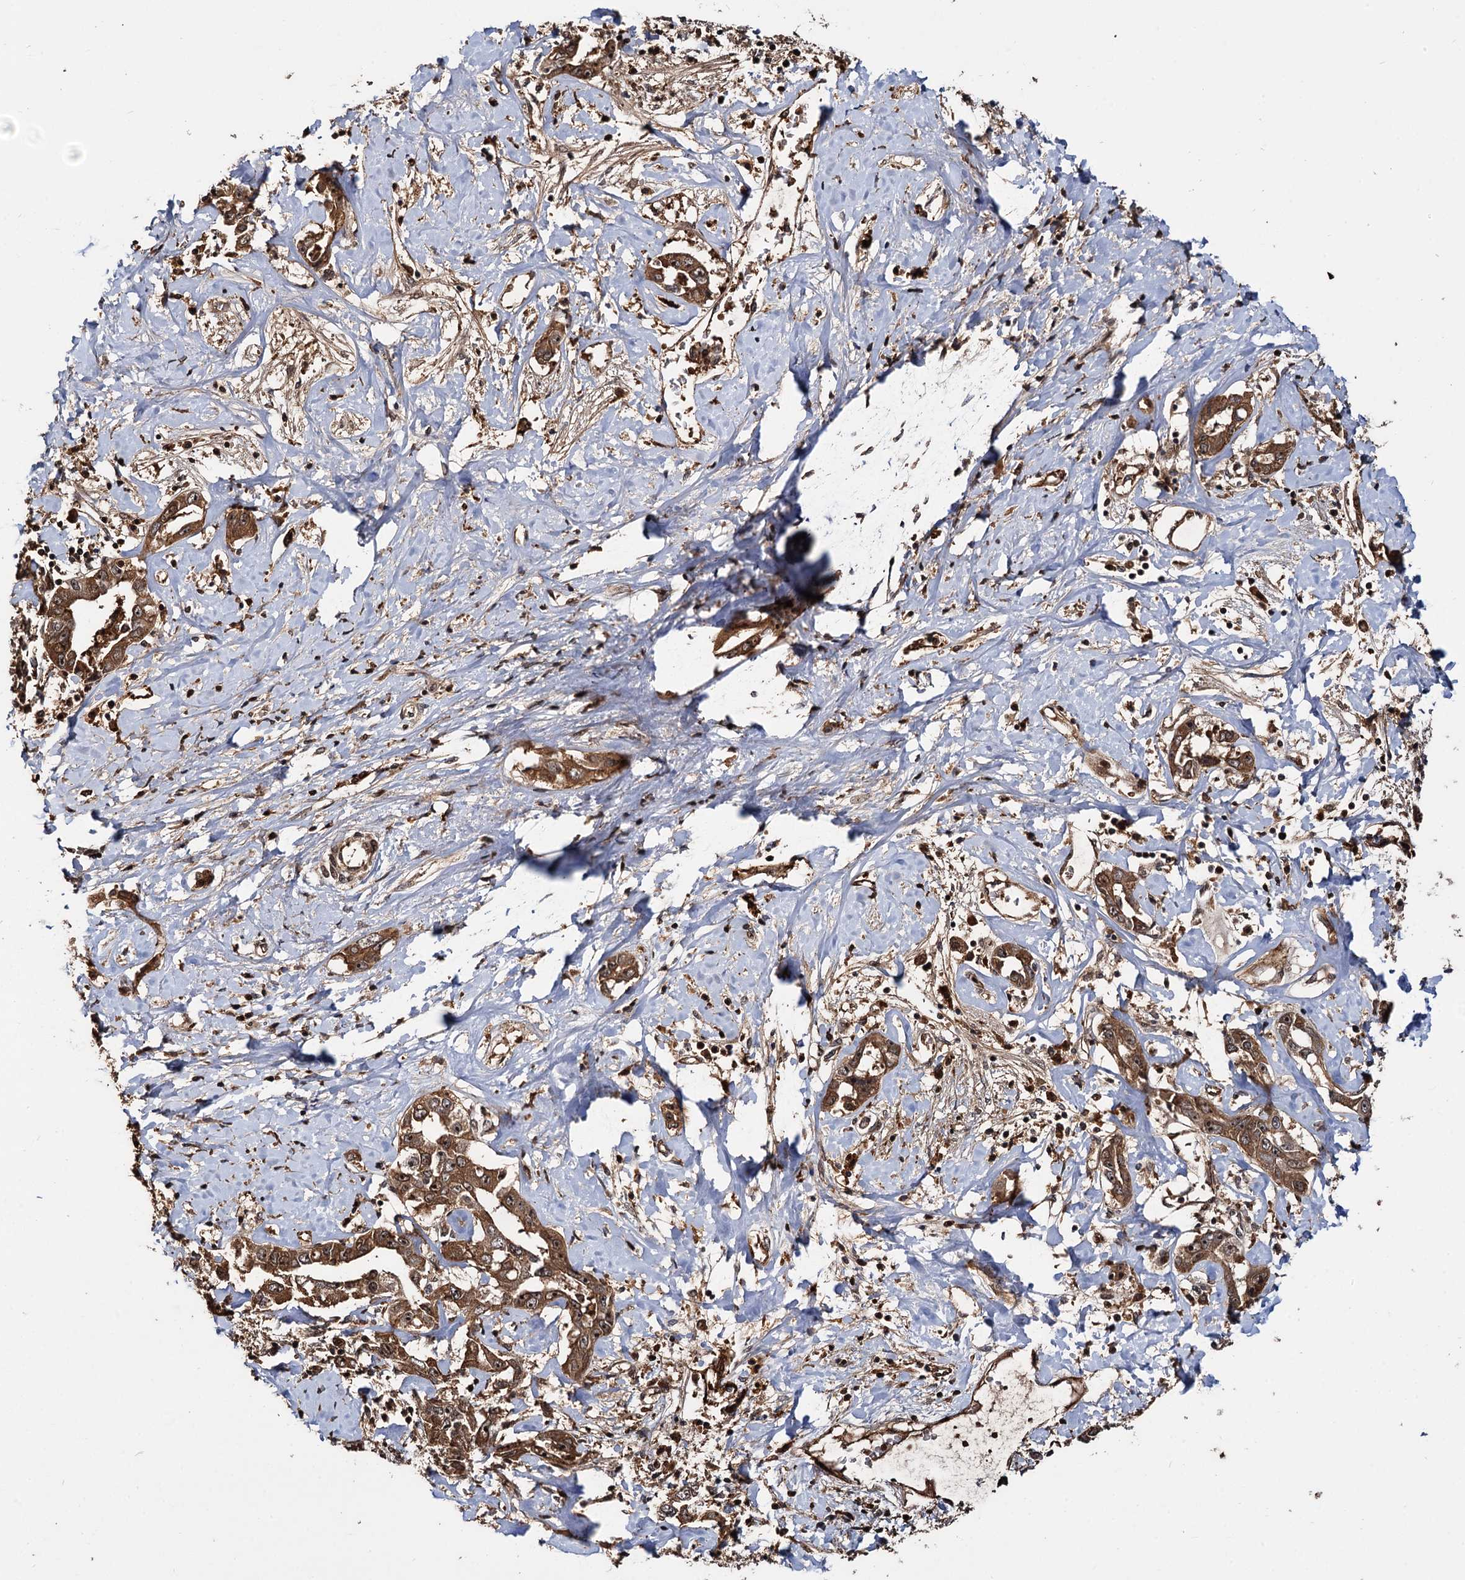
{"staining": {"intensity": "moderate", "quantity": ">75%", "location": "cytoplasmic/membranous"}, "tissue": "liver cancer", "cell_type": "Tumor cells", "image_type": "cancer", "snomed": [{"axis": "morphology", "description": "Cholangiocarcinoma"}, {"axis": "topography", "description": "Liver"}], "caption": "Liver cholangiocarcinoma stained with IHC exhibits moderate cytoplasmic/membranous positivity in about >75% of tumor cells.", "gene": "CEP192", "patient": {"sex": "male", "age": 59}}